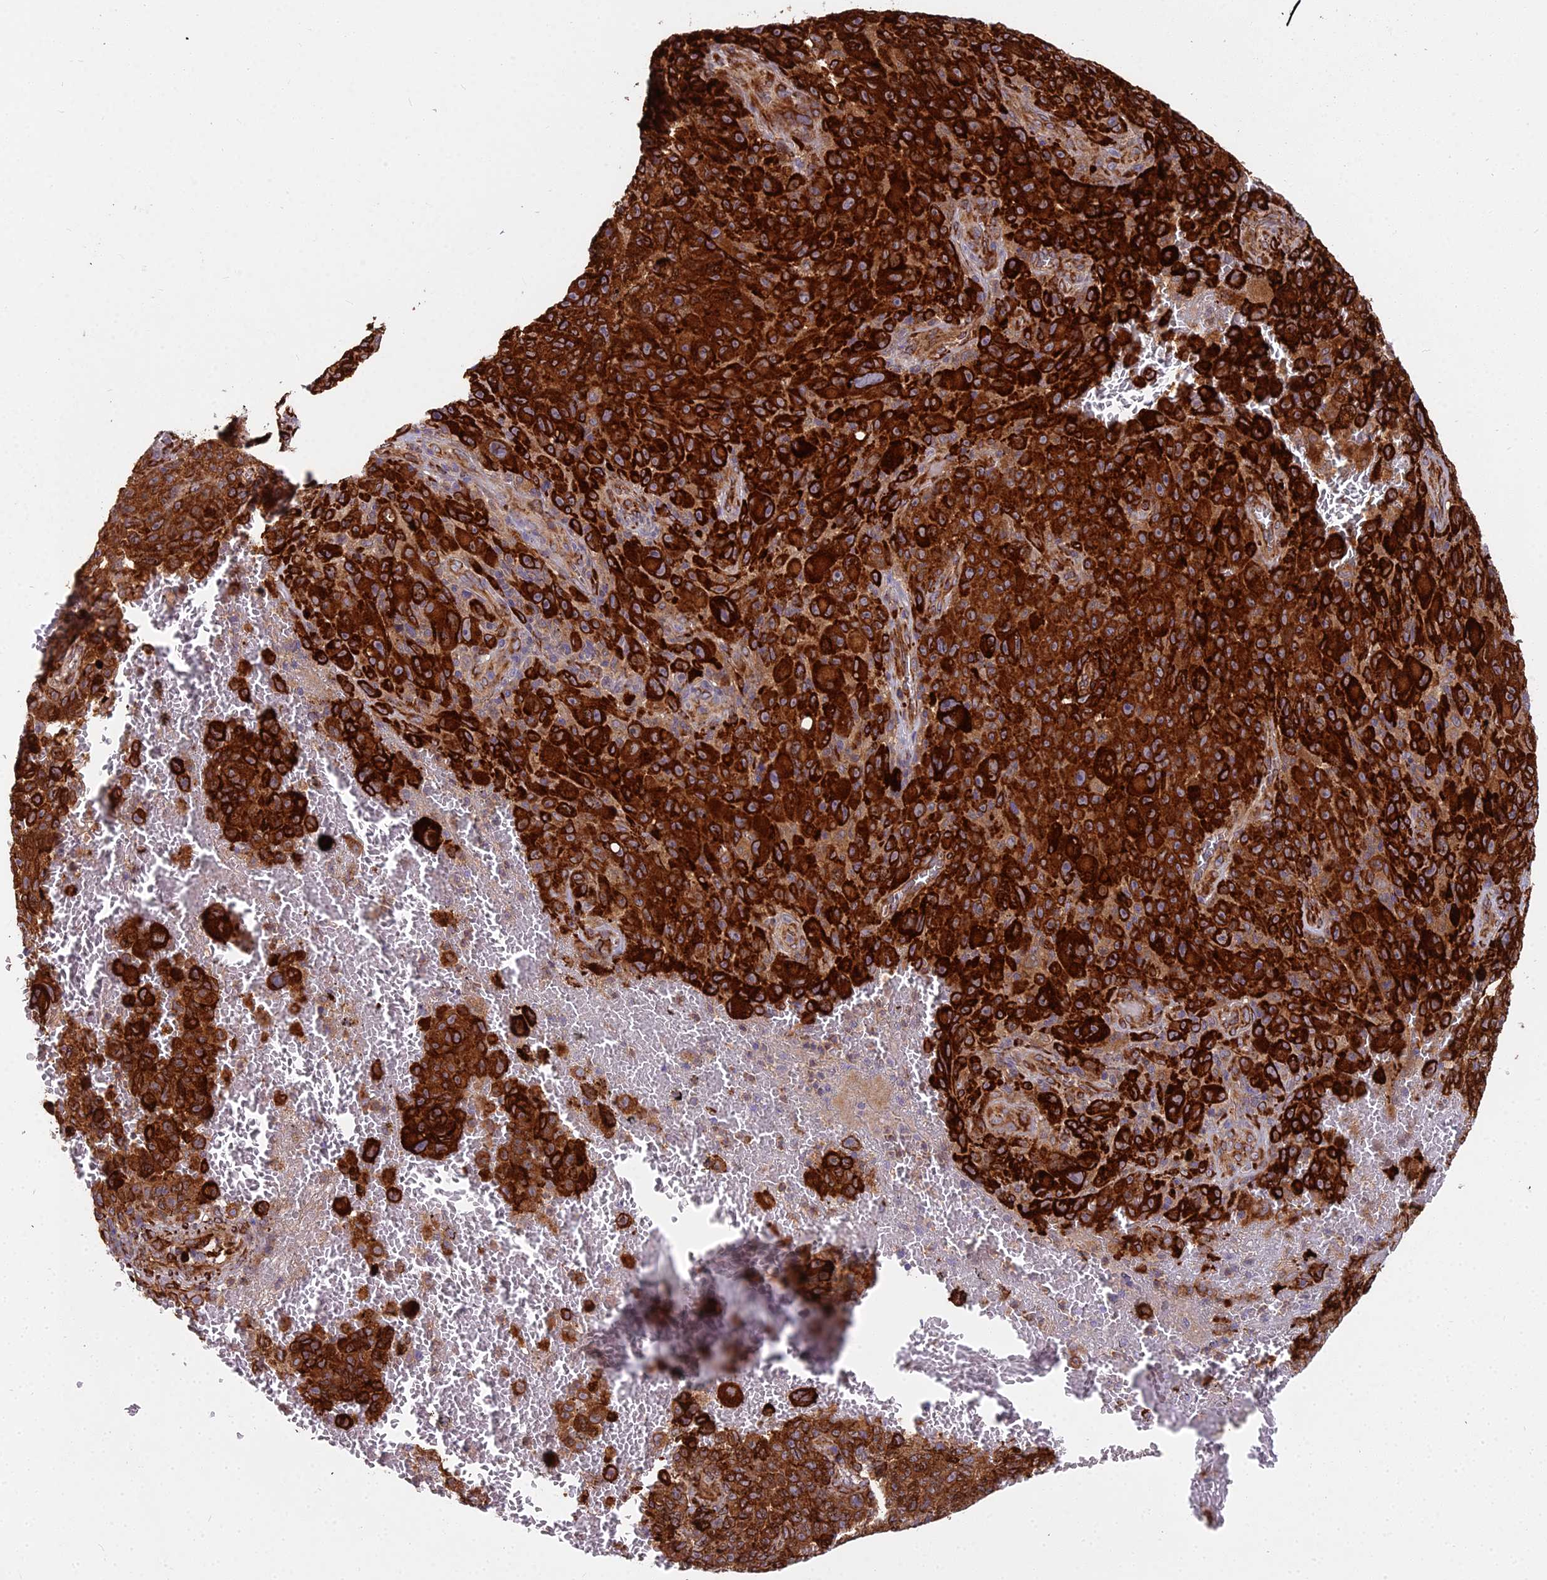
{"staining": {"intensity": "strong", "quantity": ">75%", "location": "cytoplasmic/membranous"}, "tissue": "melanoma", "cell_type": "Tumor cells", "image_type": "cancer", "snomed": [{"axis": "morphology", "description": "Malignant melanoma, NOS"}, {"axis": "topography", "description": "Skin"}], "caption": "Malignant melanoma tissue shows strong cytoplasmic/membranous positivity in about >75% of tumor cells, visualized by immunohistochemistry.", "gene": "NDUFAF7", "patient": {"sex": "female", "age": 82}}